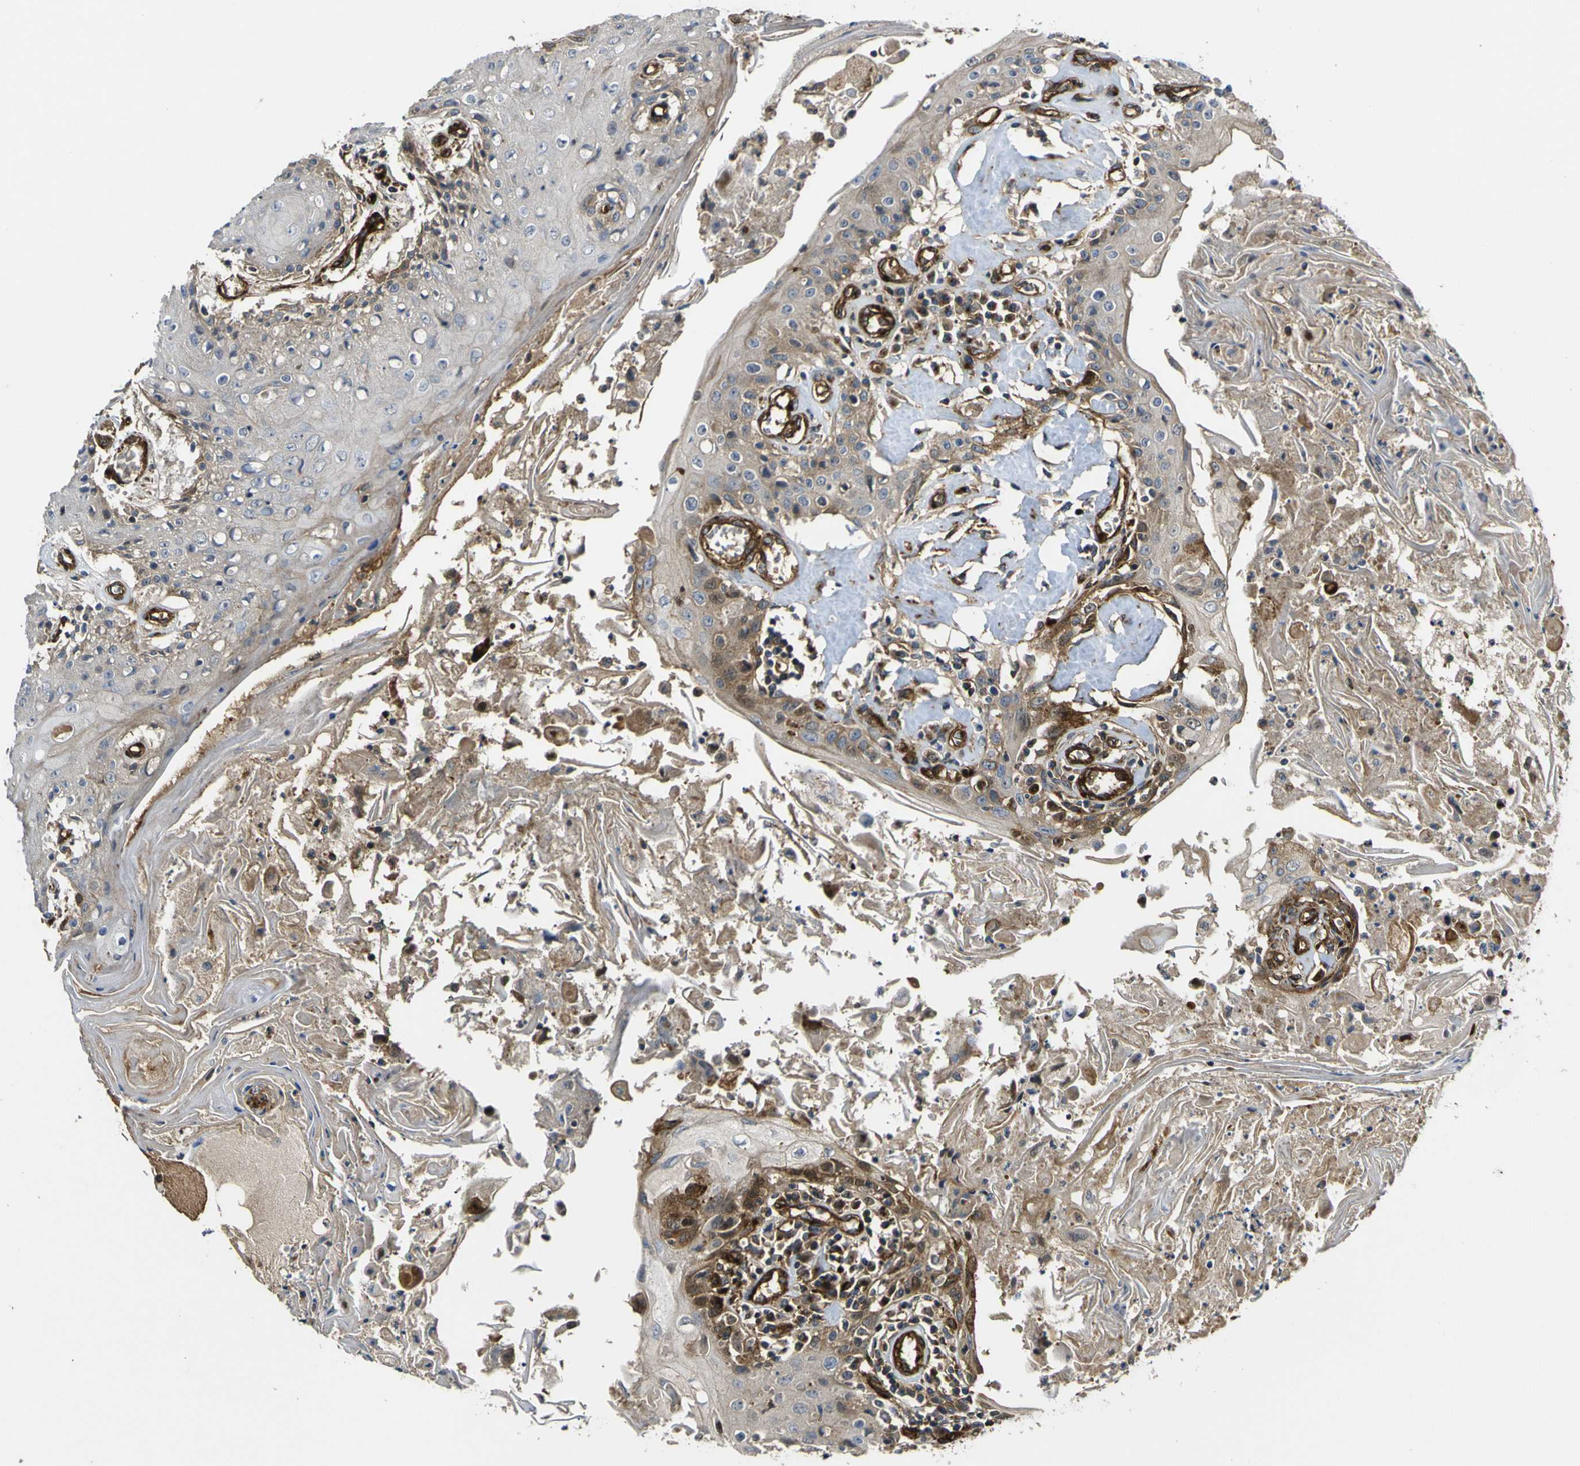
{"staining": {"intensity": "moderate", "quantity": ">75%", "location": "cytoplasmic/membranous"}, "tissue": "head and neck cancer", "cell_type": "Tumor cells", "image_type": "cancer", "snomed": [{"axis": "morphology", "description": "Squamous cell carcinoma, NOS"}, {"axis": "topography", "description": "Oral tissue"}, {"axis": "topography", "description": "Head-Neck"}], "caption": "Brown immunohistochemical staining in head and neck cancer (squamous cell carcinoma) shows moderate cytoplasmic/membranous staining in about >75% of tumor cells. The staining was performed using DAB (3,3'-diaminobenzidine) to visualize the protein expression in brown, while the nuclei were stained in blue with hematoxylin (Magnification: 20x).", "gene": "ECE1", "patient": {"sex": "female", "age": 76}}